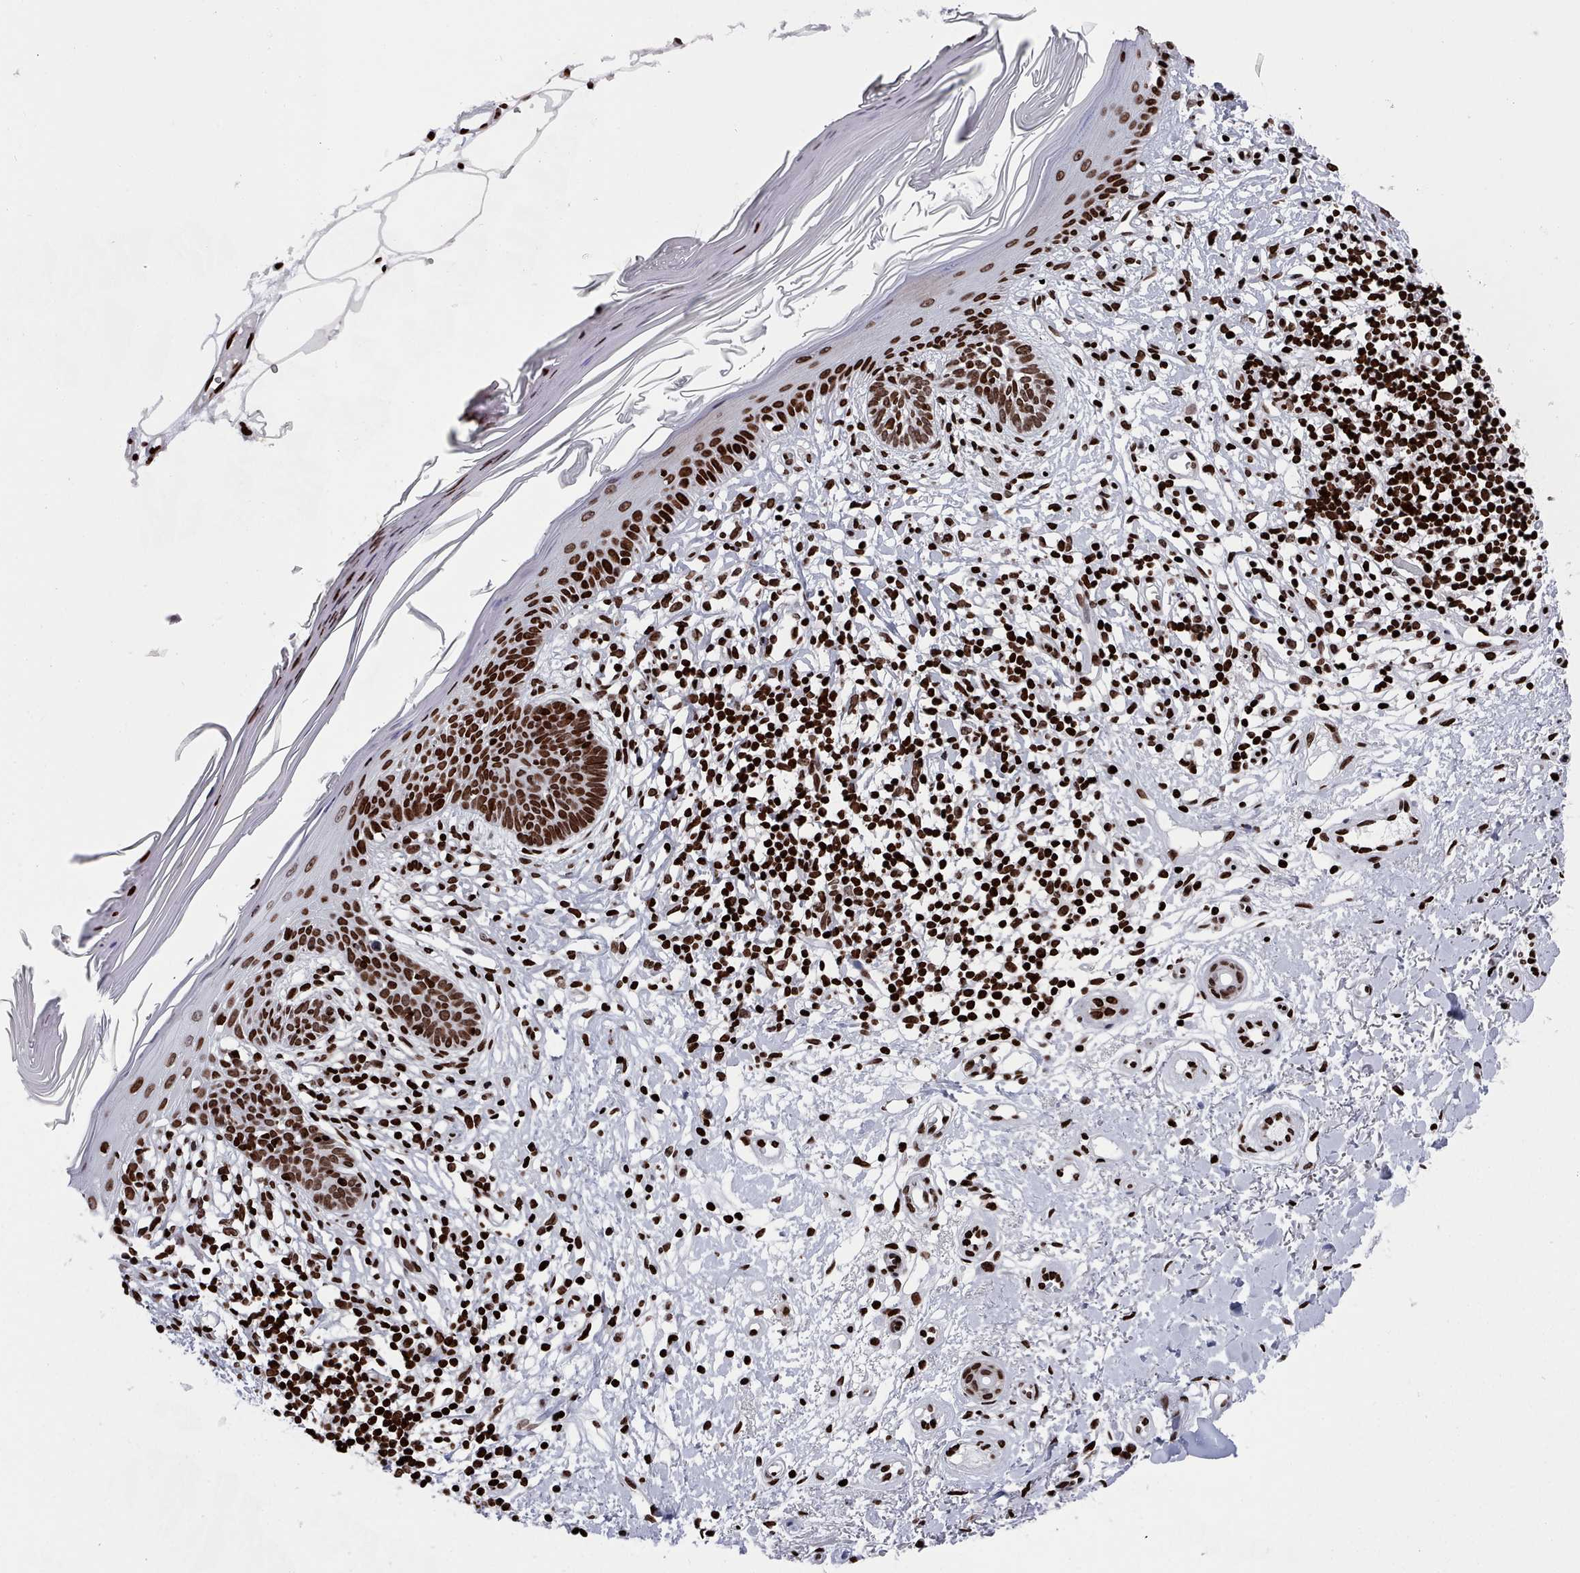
{"staining": {"intensity": "strong", "quantity": ">75%", "location": "nuclear"}, "tissue": "skin cancer", "cell_type": "Tumor cells", "image_type": "cancer", "snomed": [{"axis": "morphology", "description": "Basal cell carcinoma"}, {"axis": "topography", "description": "Skin"}], "caption": "Protein positivity by immunohistochemistry (IHC) exhibits strong nuclear staining in approximately >75% of tumor cells in skin cancer (basal cell carcinoma).", "gene": "PCDHB12", "patient": {"sex": "male", "age": 78}}